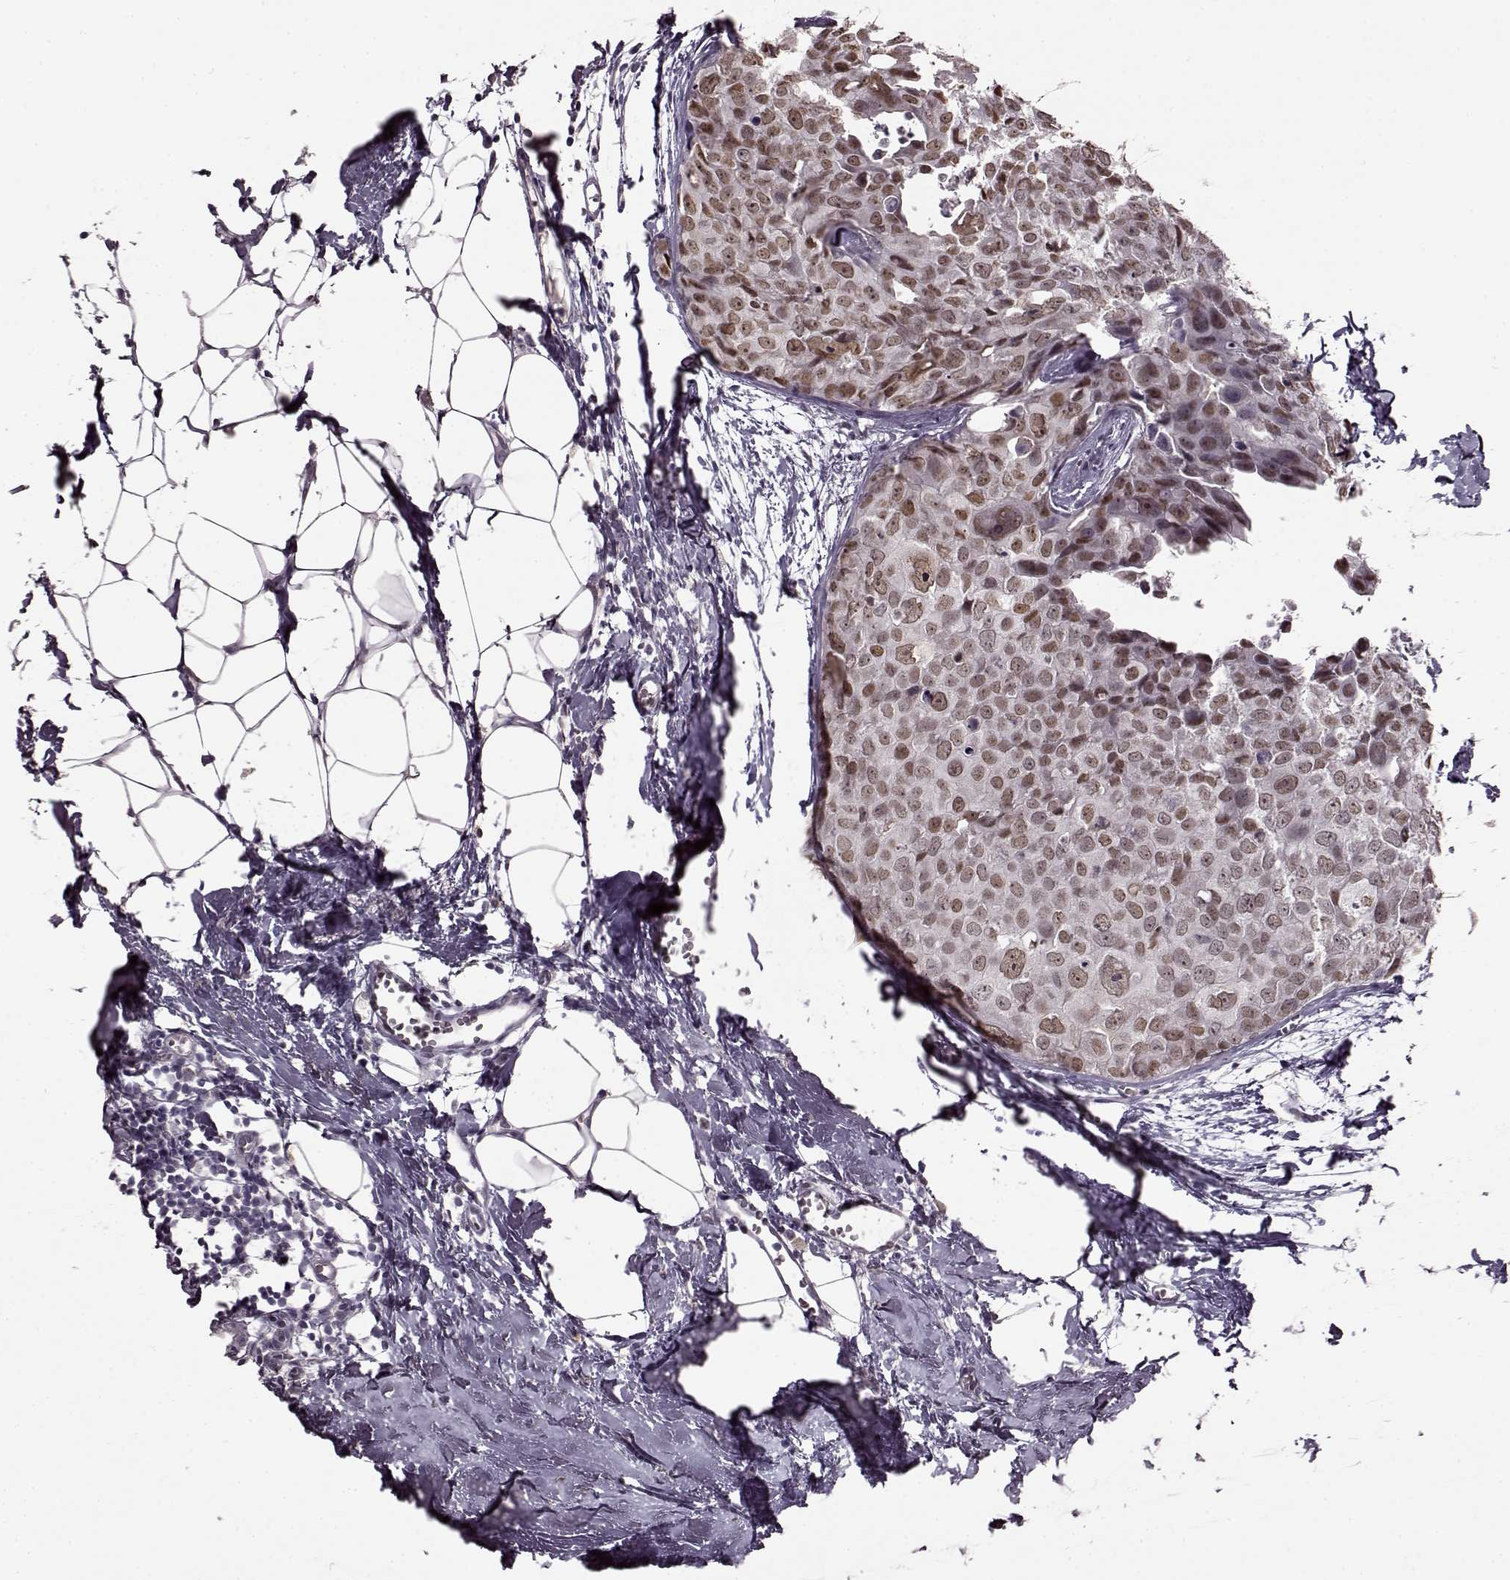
{"staining": {"intensity": "weak", "quantity": "<25%", "location": "nuclear"}, "tissue": "breast cancer", "cell_type": "Tumor cells", "image_type": "cancer", "snomed": [{"axis": "morphology", "description": "Duct carcinoma"}, {"axis": "topography", "description": "Breast"}], "caption": "IHC image of human breast invasive ductal carcinoma stained for a protein (brown), which shows no expression in tumor cells.", "gene": "STX1B", "patient": {"sex": "female", "age": 38}}